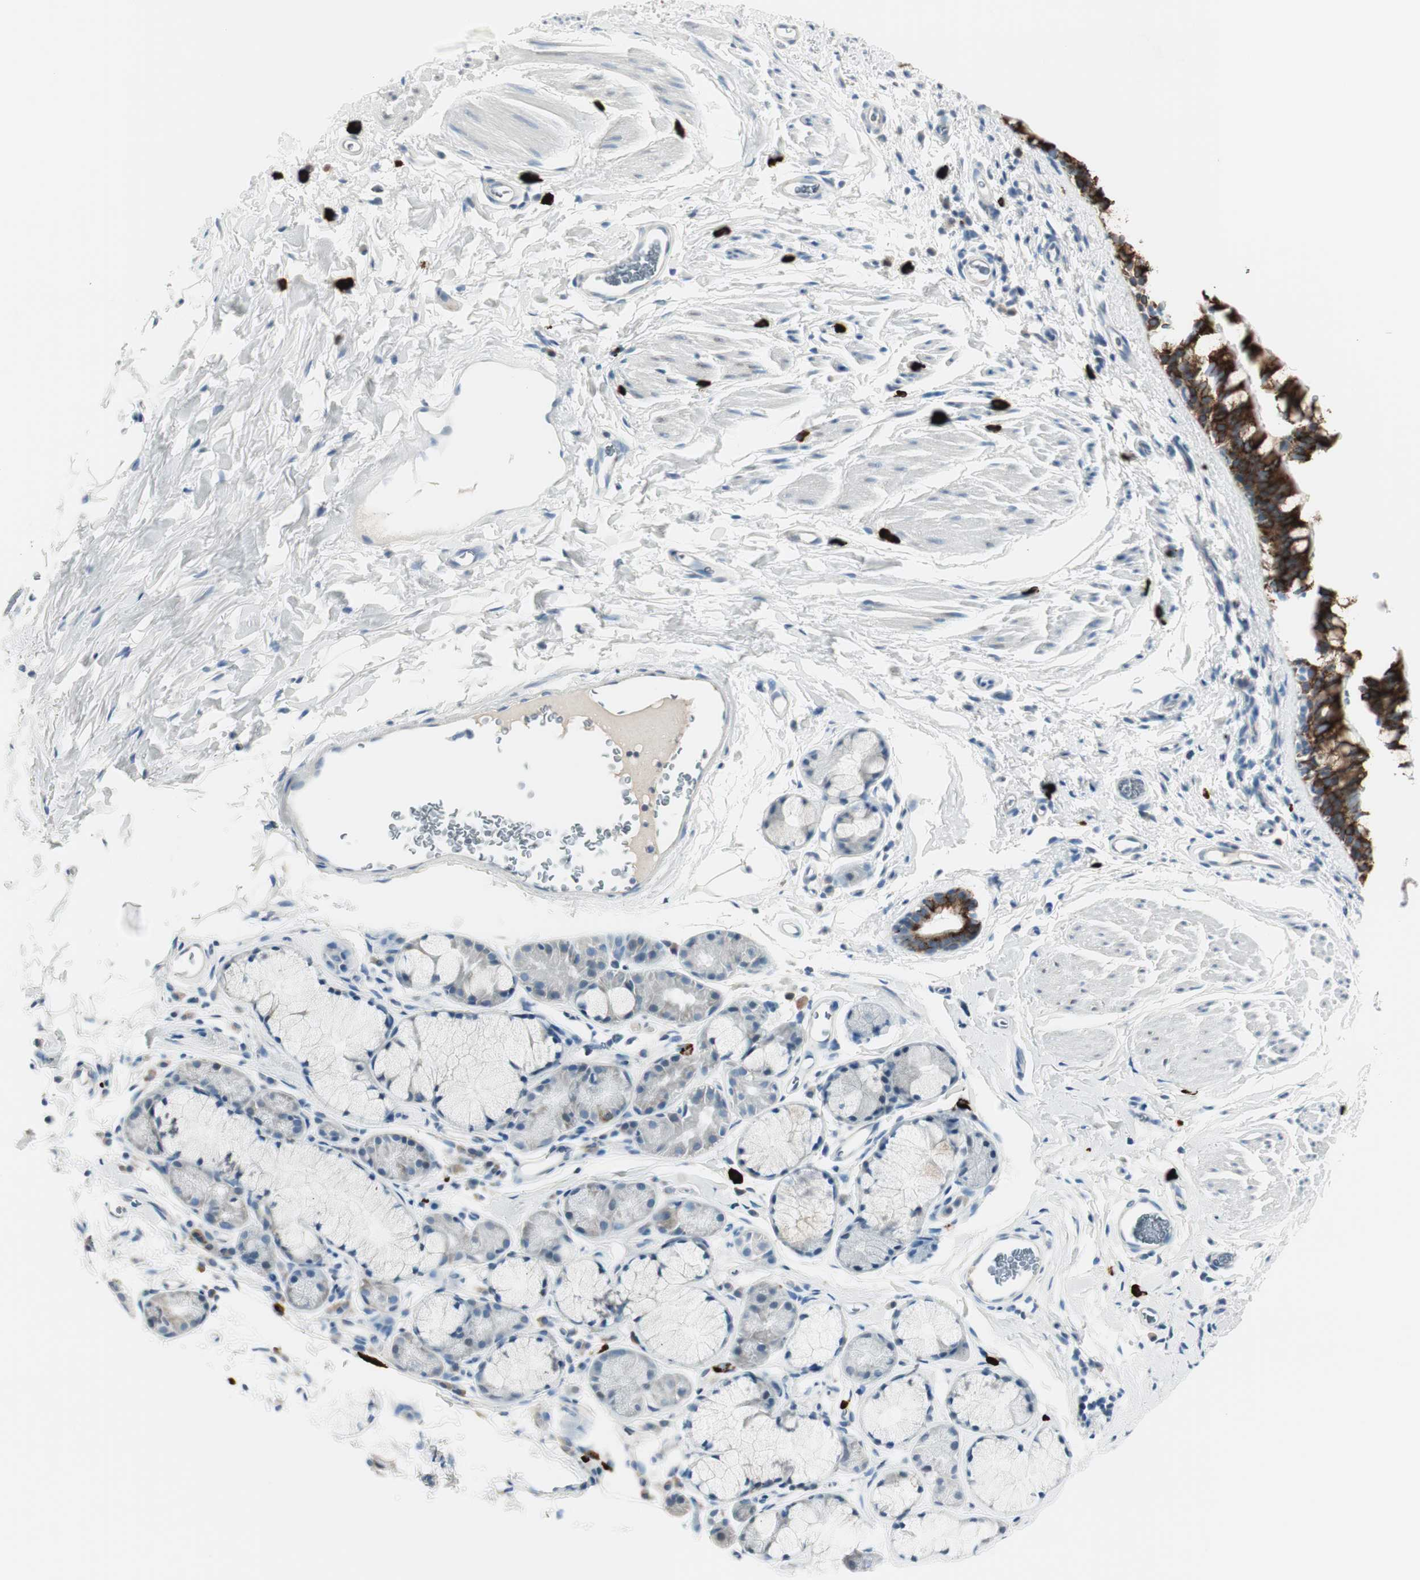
{"staining": {"intensity": "strong", "quantity": ">75%", "location": "cytoplasmic/membranous"}, "tissue": "bronchus", "cell_type": "Respiratory epithelial cells", "image_type": "normal", "snomed": [{"axis": "morphology", "description": "Normal tissue, NOS"}, {"axis": "morphology", "description": "Malignant melanoma, Metastatic site"}, {"axis": "topography", "description": "Bronchus"}, {"axis": "topography", "description": "Lung"}], "caption": "Protein expression analysis of benign bronchus shows strong cytoplasmic/membranous expression in about >75% of respiratory epithelial cells. (DAB = brown stain, brightfield microscopy at high magnification).", "gene": "DLG4", "patient": {"sex": "male", "age": 64}}